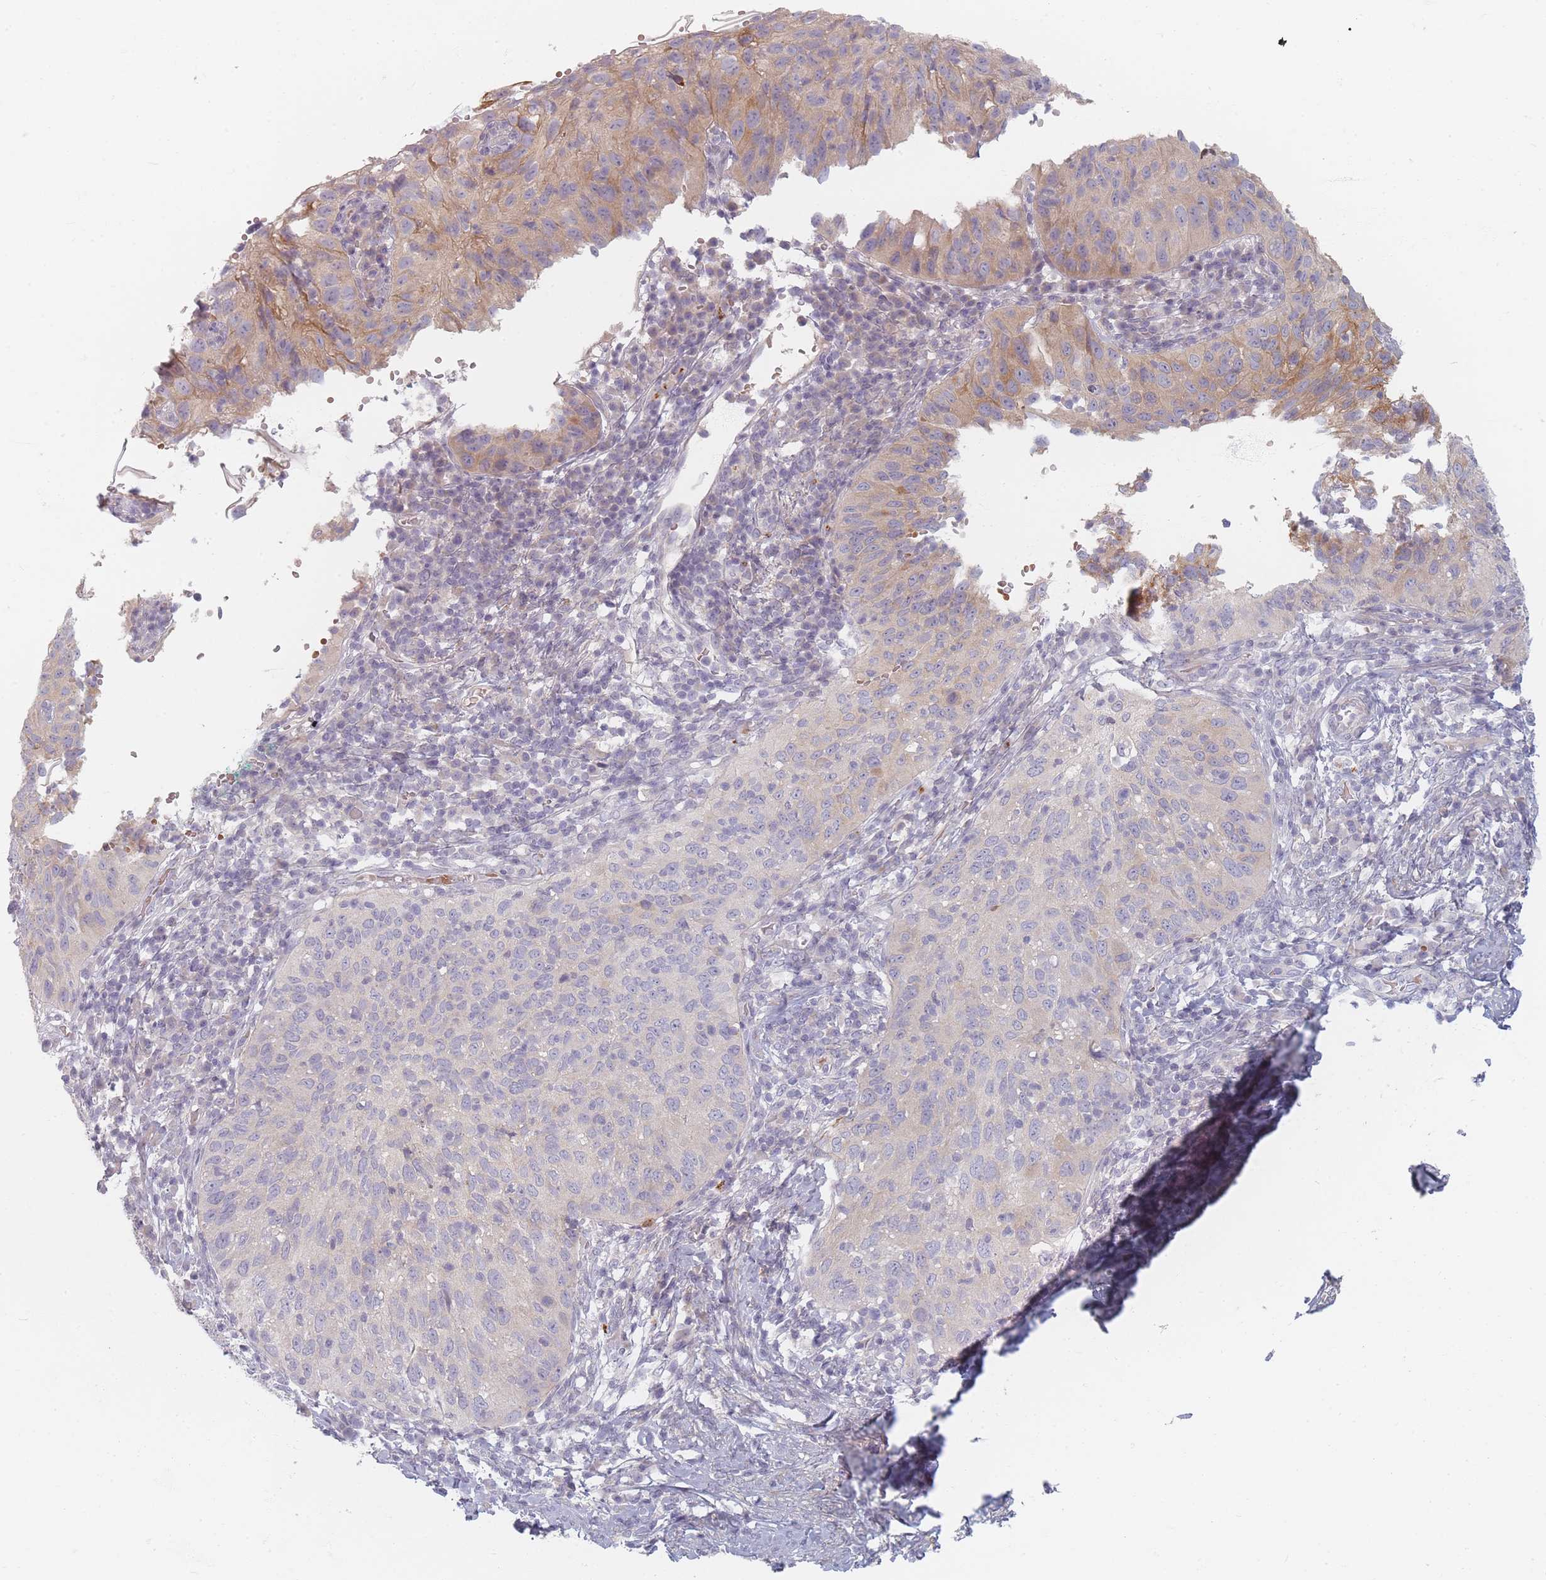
{"staining": {"intensity": "moderate", "quantity": "<25%", "location": "cytoplasmic/membranous"}, "tissue": "cervical cancer", "cell_type": "Tumor cells", "image_type": "cancer", "snomed": [{"axis": "morphology", "description": "Squamous cell carcinoma, NOS"}, {"axis": "topography", "description": "Cervix"}], "caption": "An immunohistochemistry (IHC) photomicrograph of tumor tissue is shown. Protein staining in brown highlights moderate cytoplasmic/membranous positivity in cervical squamous cell carcinoma within tumor cells. The protein is shown in brown color, while the nuclei are stained blue.", "gene": "TMOD1", "patient": {"sex": "female", "age": 30}}